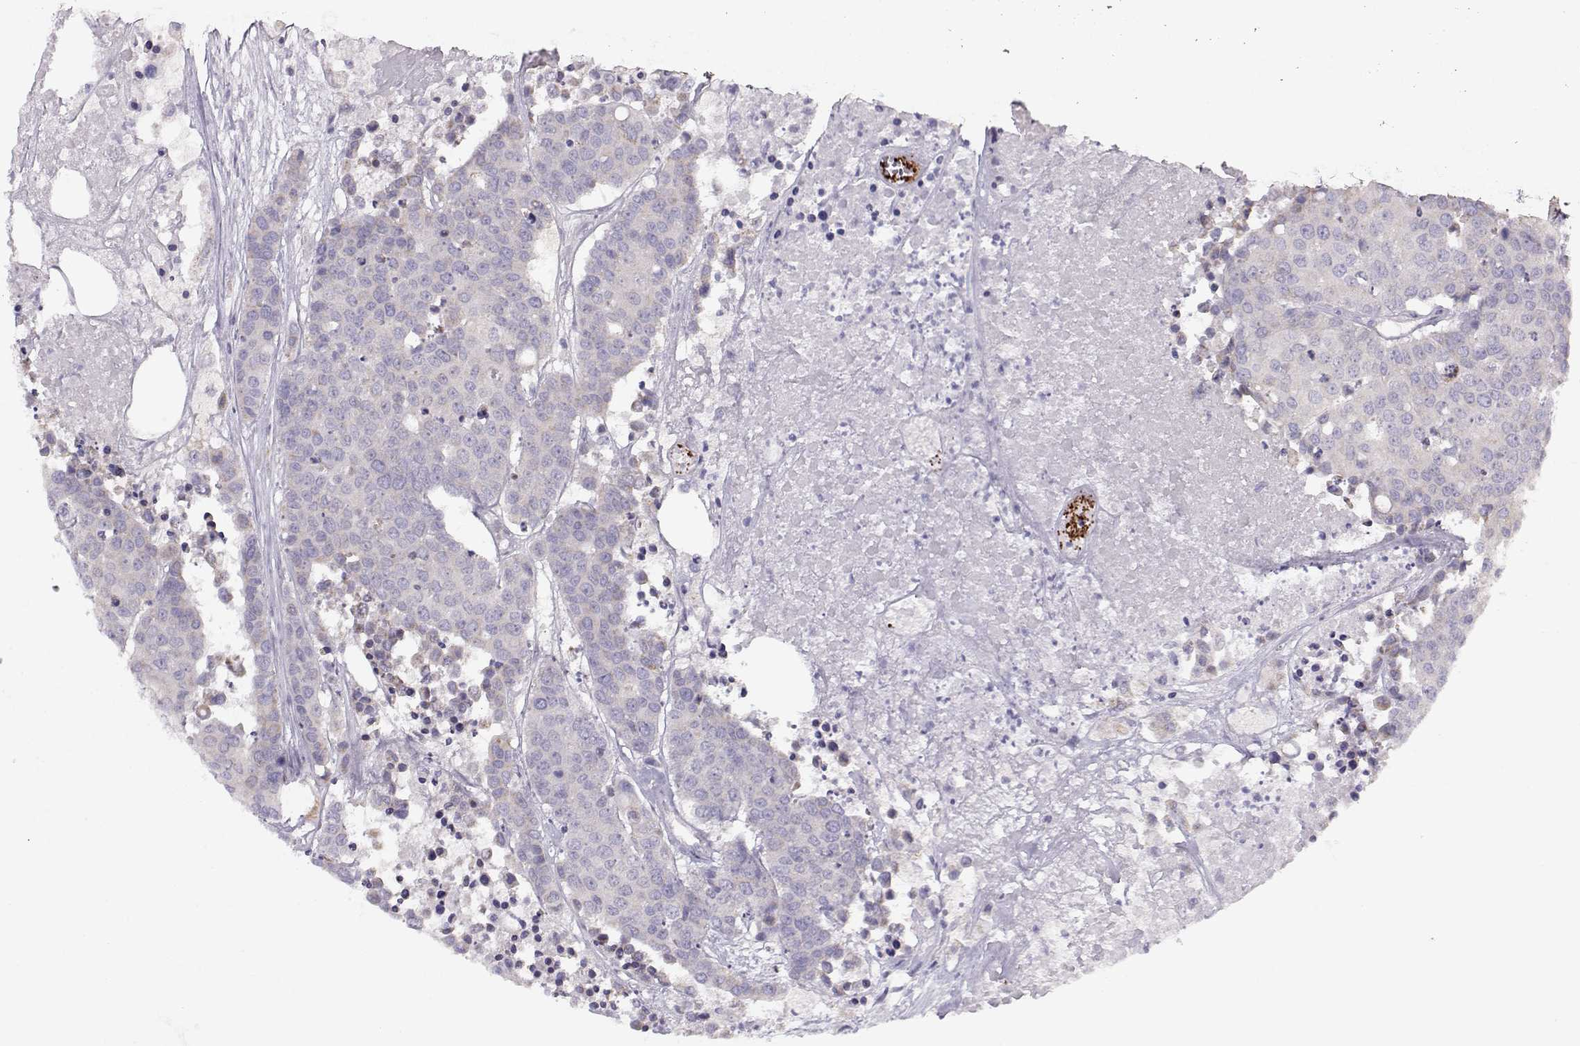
{"staining": {"intensity": "weak", "quantity": "<25%", "location": "cytoplasmic/membranous"}, "tissue": "carcinoid", "cell_type": "Tumor cells", "image_type": "cancer", "snomed": [{"axis": "morphology", "description": "Carcinoid, malignant, NOS"}, {"axis": "topography", "description": "Colon"}], "caption": "DAB (3,3'-diaminobenzidine) immunohistochemical staining of human carcinoid (malignant) reveals no significant staining in tumor cells.", "gene": "KLF17", "patient": {"sex": "male", "age": 81}}